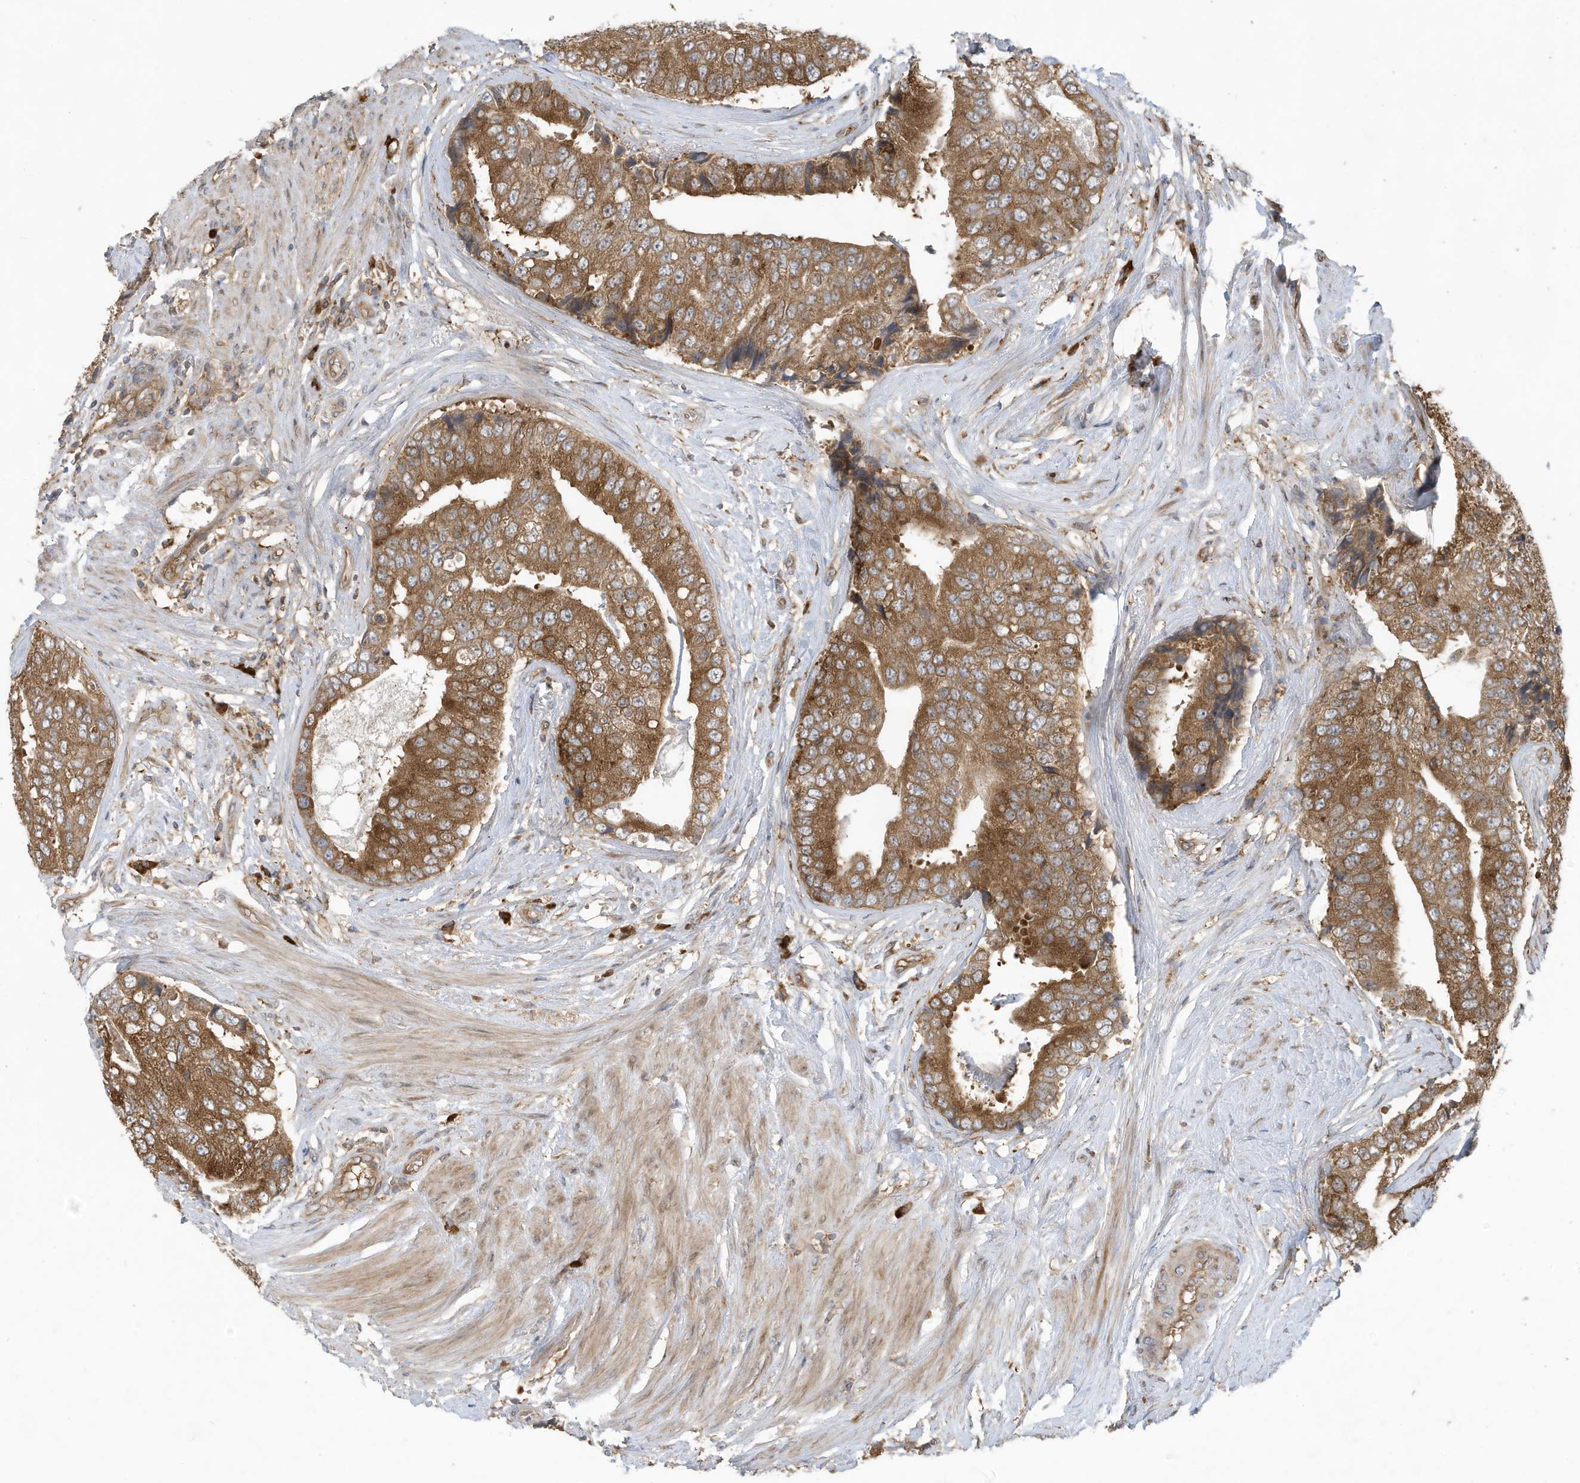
{"staining": {"intensity": "moderate", "quantity": ">75%", "location": "cytoplasmic/membranous"}, "tissue": "prostate cancer", "cell_type": "Tumor cells", "image_type": "cancer", "snomed": [{"axis": "morphology", "description": "Adenocarcinoma, High grade"}, {"axis": "topography", "description": "Prostate"}], "caption": "Human prostate high-grade adenocarcinoma stained for a protein (brown) demonstrates moderate cytoplasmic/membranous positive staining in about >75% of tumor cells.", "gene": "USE1", "patient": {"sex": "male", "age": 70}}